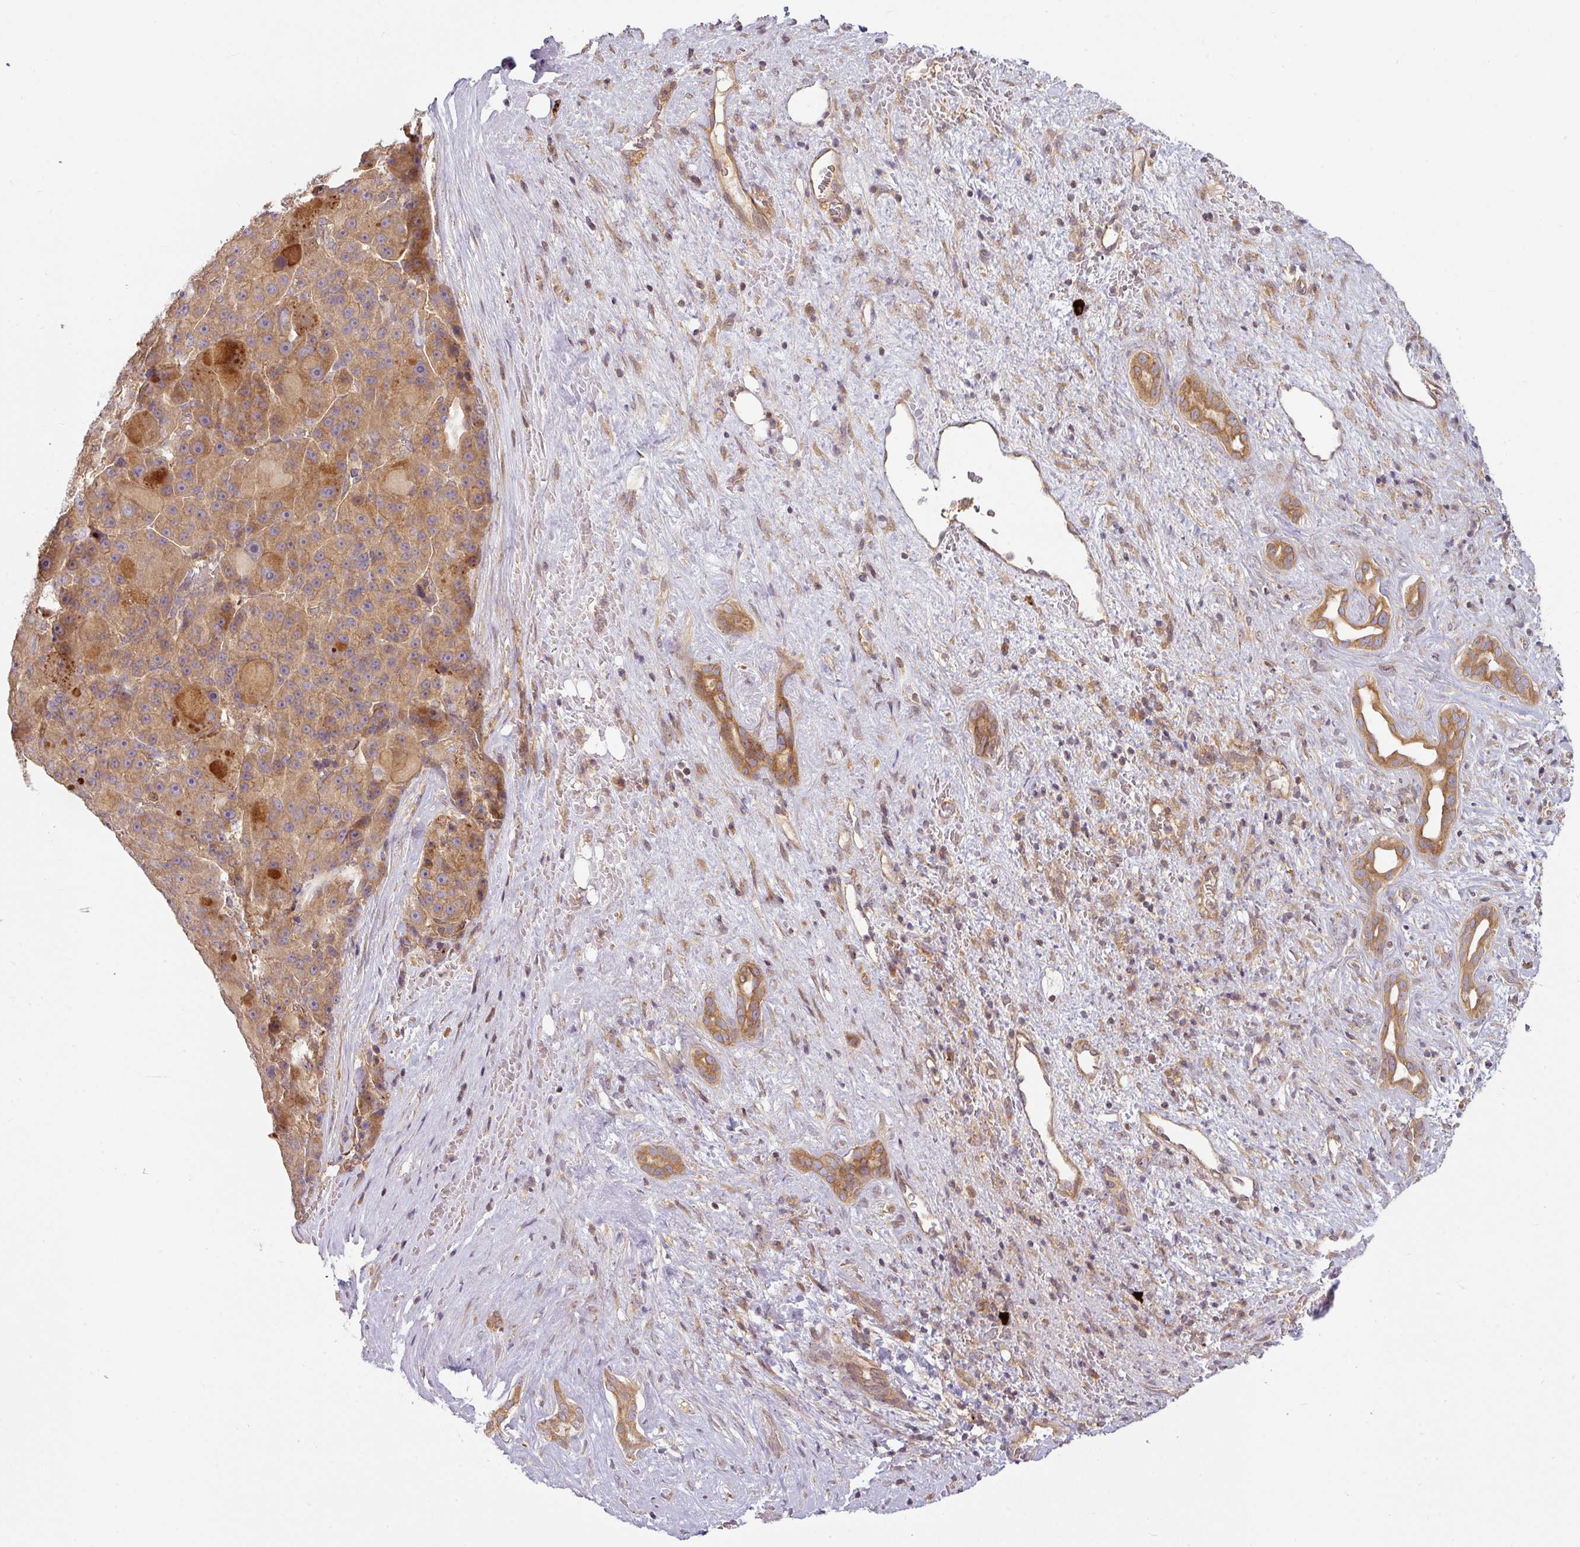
{"staining": {"intensity": "moderate", "quantity": "<25%", "location": "cytoplasmic/membranous"}, "tissue": "liver cancer", "cell_type": "Tumor cells", "image_type": "cancer", "snomed": [{"axis": "morphology", "description": "Carcinoma, Hepatocellular, NOS"}, {"axis": "topography", "description": "Liver"}], "caption": "Liver hepatocellular carcinoma stained with DAB immunohistochemistry reveals low levels of moderate cytoplasmic/membranous expression in about <25% of tumor cells.", "gene": "RNF31", "patient": {"sex": "male", "age": 76}}